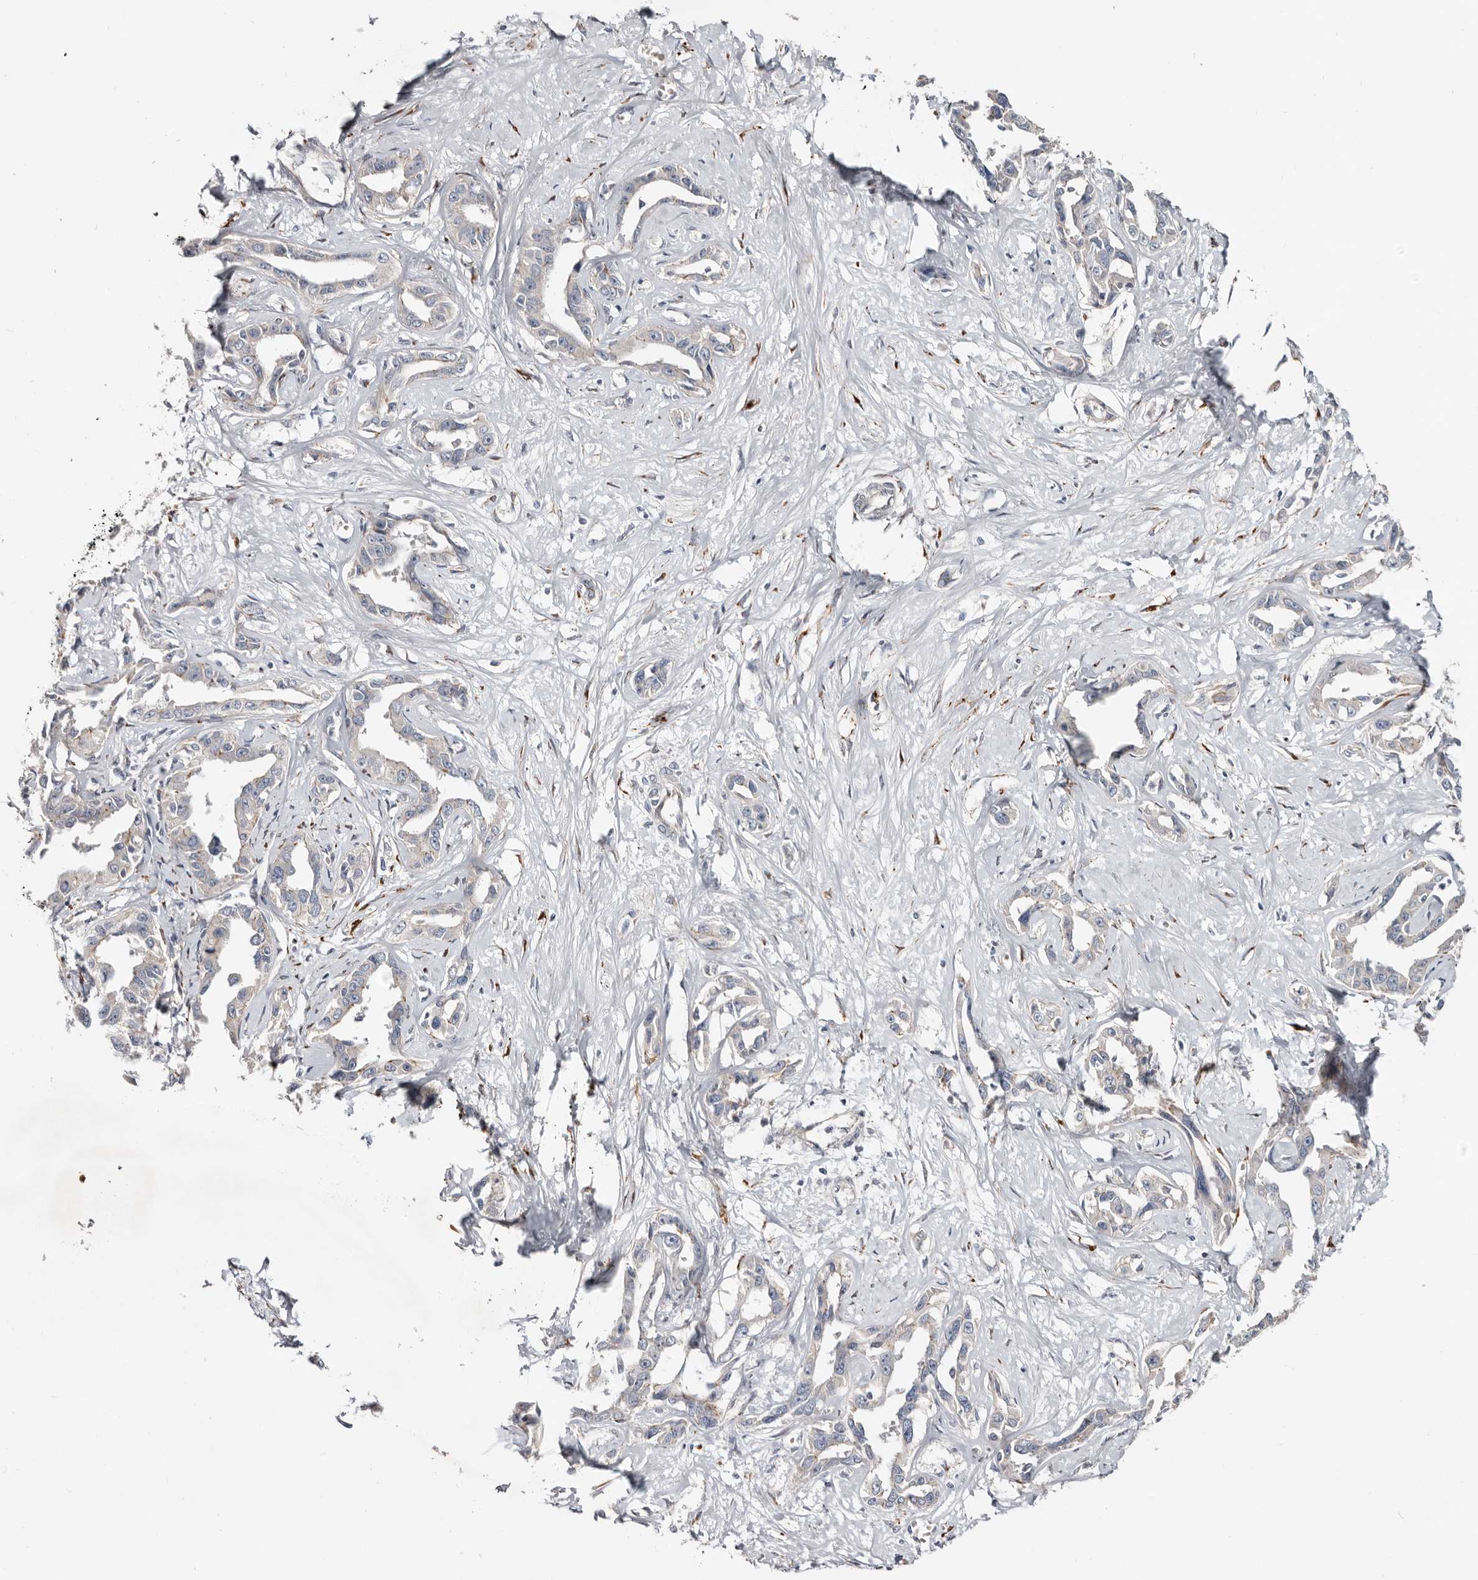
{"staining": {"intensity": "negative", "quantity": "none", "location": "none"}, "tissue": "liver cancer", "cell_type": "Tumor cells", "image_type": "cancer", "snomed": [{"axis": "morphology", "description": "Cholangiocarcinoma"}, {"axis": "topography", "description": "Liver"}], "caption": "Immunohistochemical staining of cholangiocarcinoma (liver) demonstrates no significant expression in tumor cells. (Brightfield microscopy of DAB (3,3'-diaminobenzidine) immunohistochemistry (IHC) at high magnification).", "gene": "USH1C", "patient": {"sex": "male", "age": 59}}